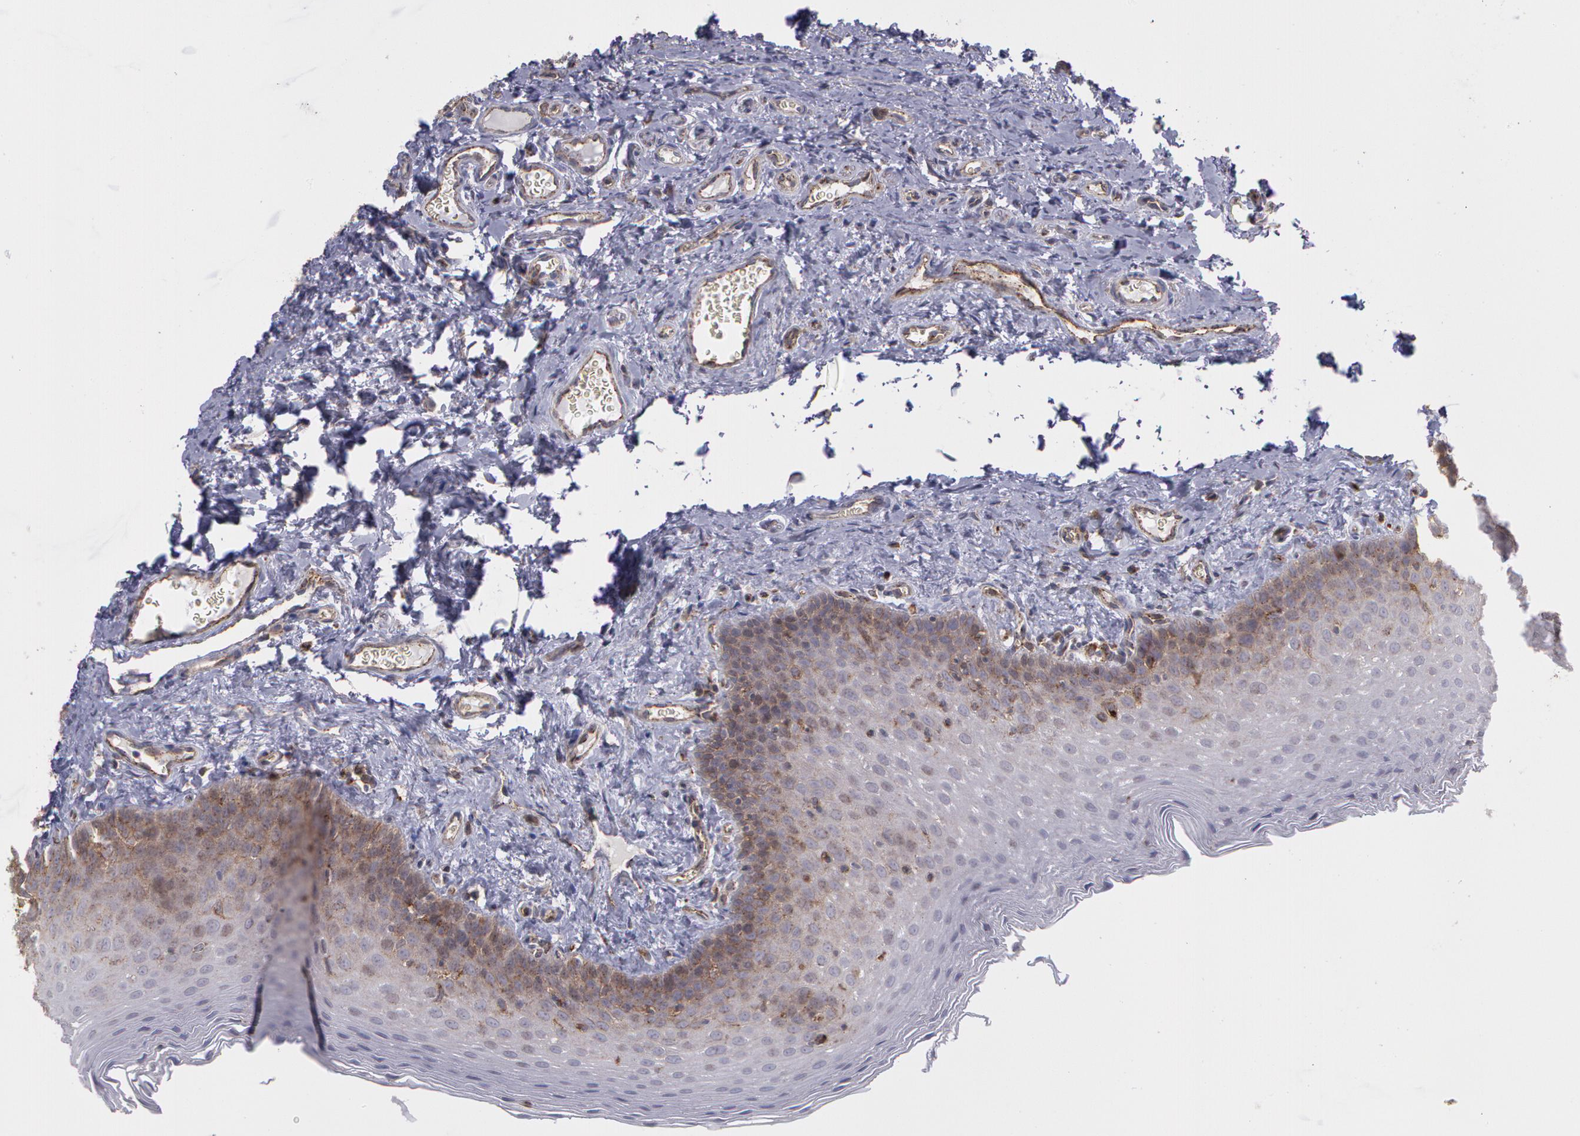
{"staining": {"intensity": "moderate", "quantity": "25%-75%", "location": "cytoplasmic/membranous"}, "tissue": "oral mucosa", "cell_type": "Squamous epithelial cells", "image_type": "normal", "snomed": [{"axis": "morphology", "description": "Normal tissue, NOS"}, {"axis": "topography", "description": "Oral tissue"}], "caption": "Oral mucosa stained with DAB immunohistochemistry (IHC) demonstrates medium levels of moderate cytoplasmic/membranous positivity in about 25%-75% of squamous epithelial cells. The protein of interest is shown in brown color, while the nuclei are stained blue.", "gene": "FLOT2", "patient": {"sex": "male", "age": 20}}